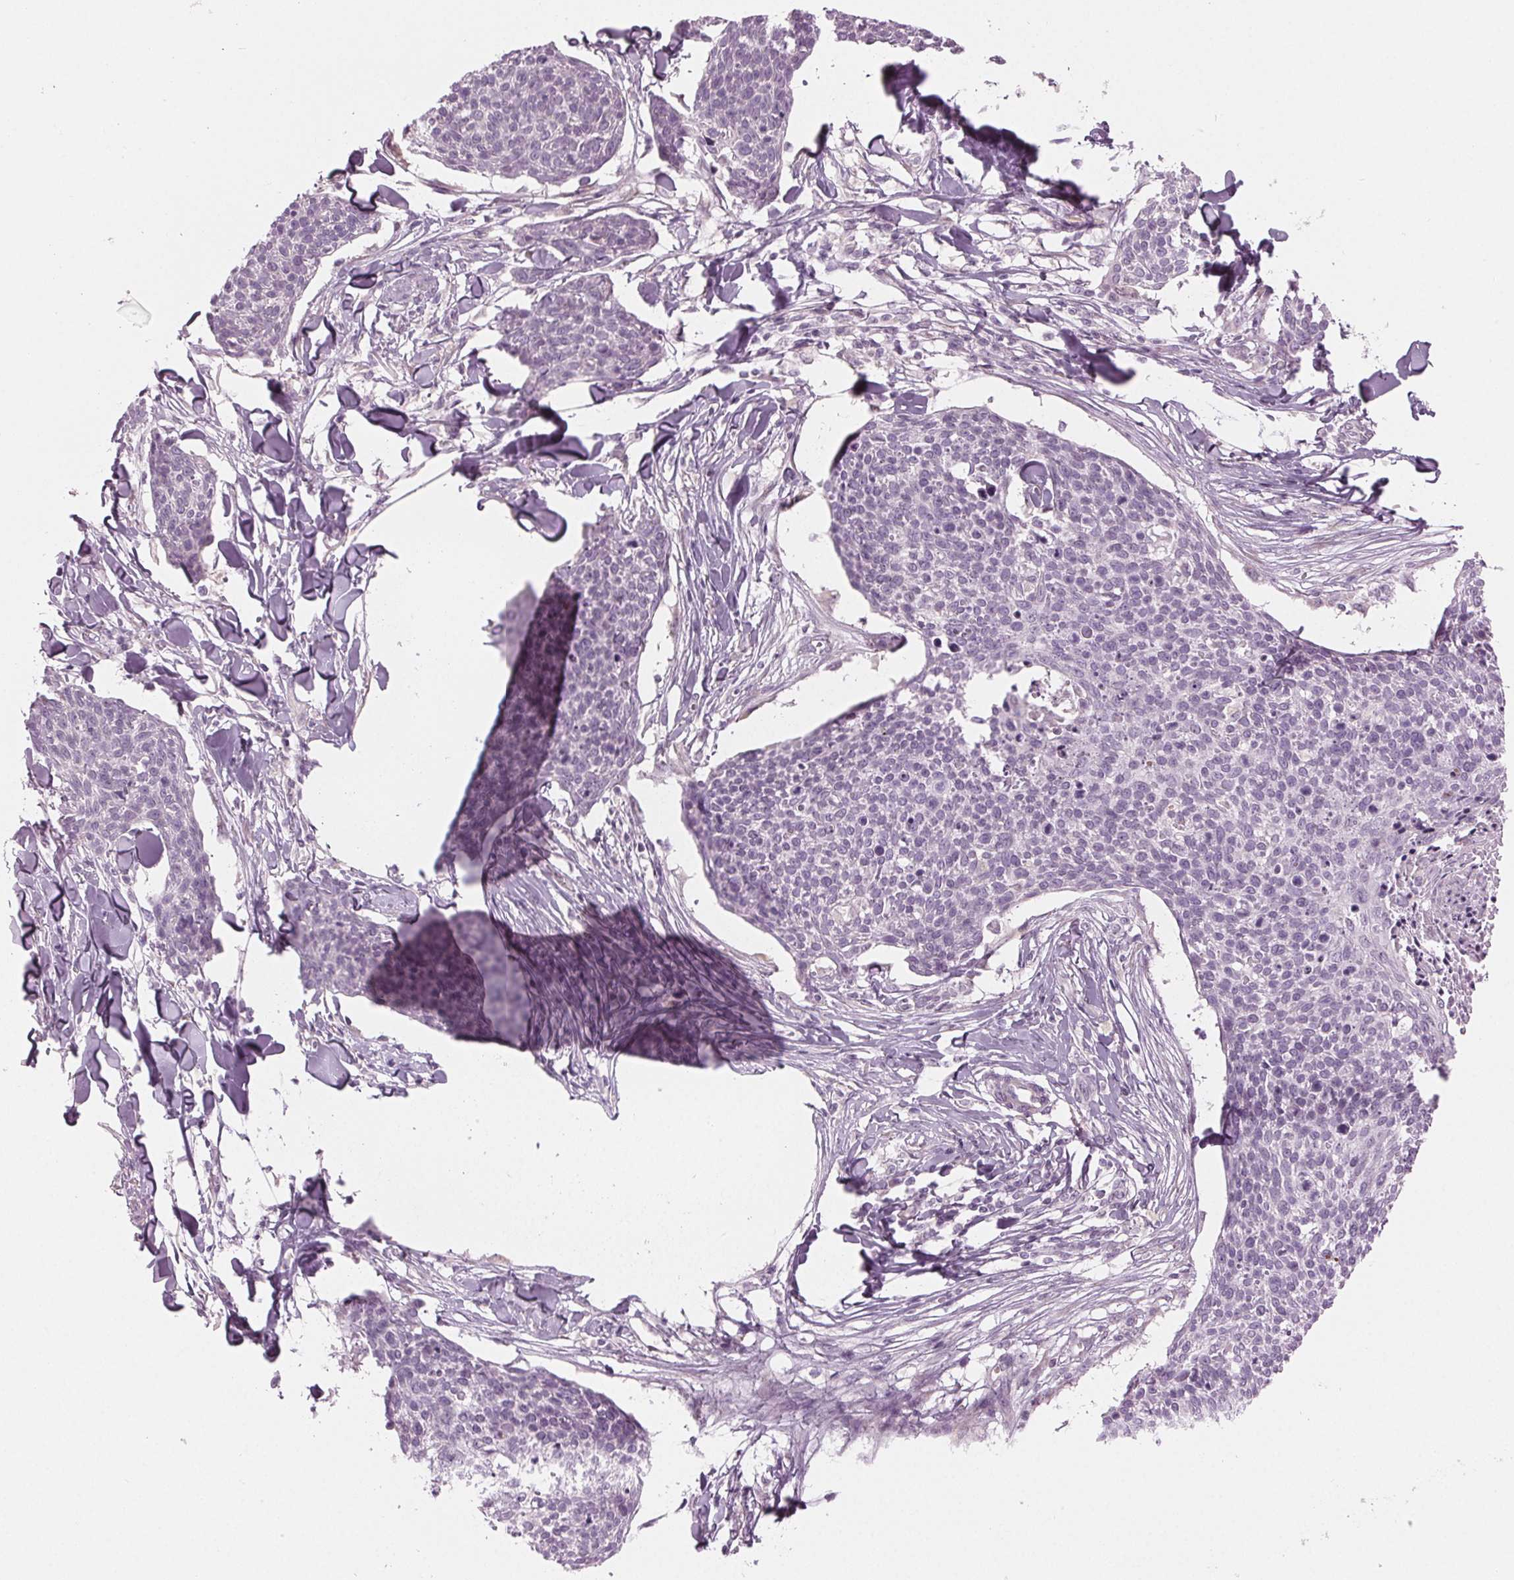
{"staining": {"intensity": "negative", "quantity": "none", "location": "none"}, "tissue": "skin cancer", "cell_type": "Tumor cells", "image_type": "cancer", "snomed": [{"axis": "morphology", "description": "Squamous cell carcinoma, NOS"}, {"axis": "topography", "description": "Skin"}, {"axis": "topography", "description": "Vulva"}], "caption": "High magnification brightfield microscopy of squamous cell carcinoma (skin) stained with DAB (brown) and counterstained with hematoxylin (blue): tumor cells show no significant staining.", "gene": "PRAP1", "patient": {"sex": "female", "age": 75}}